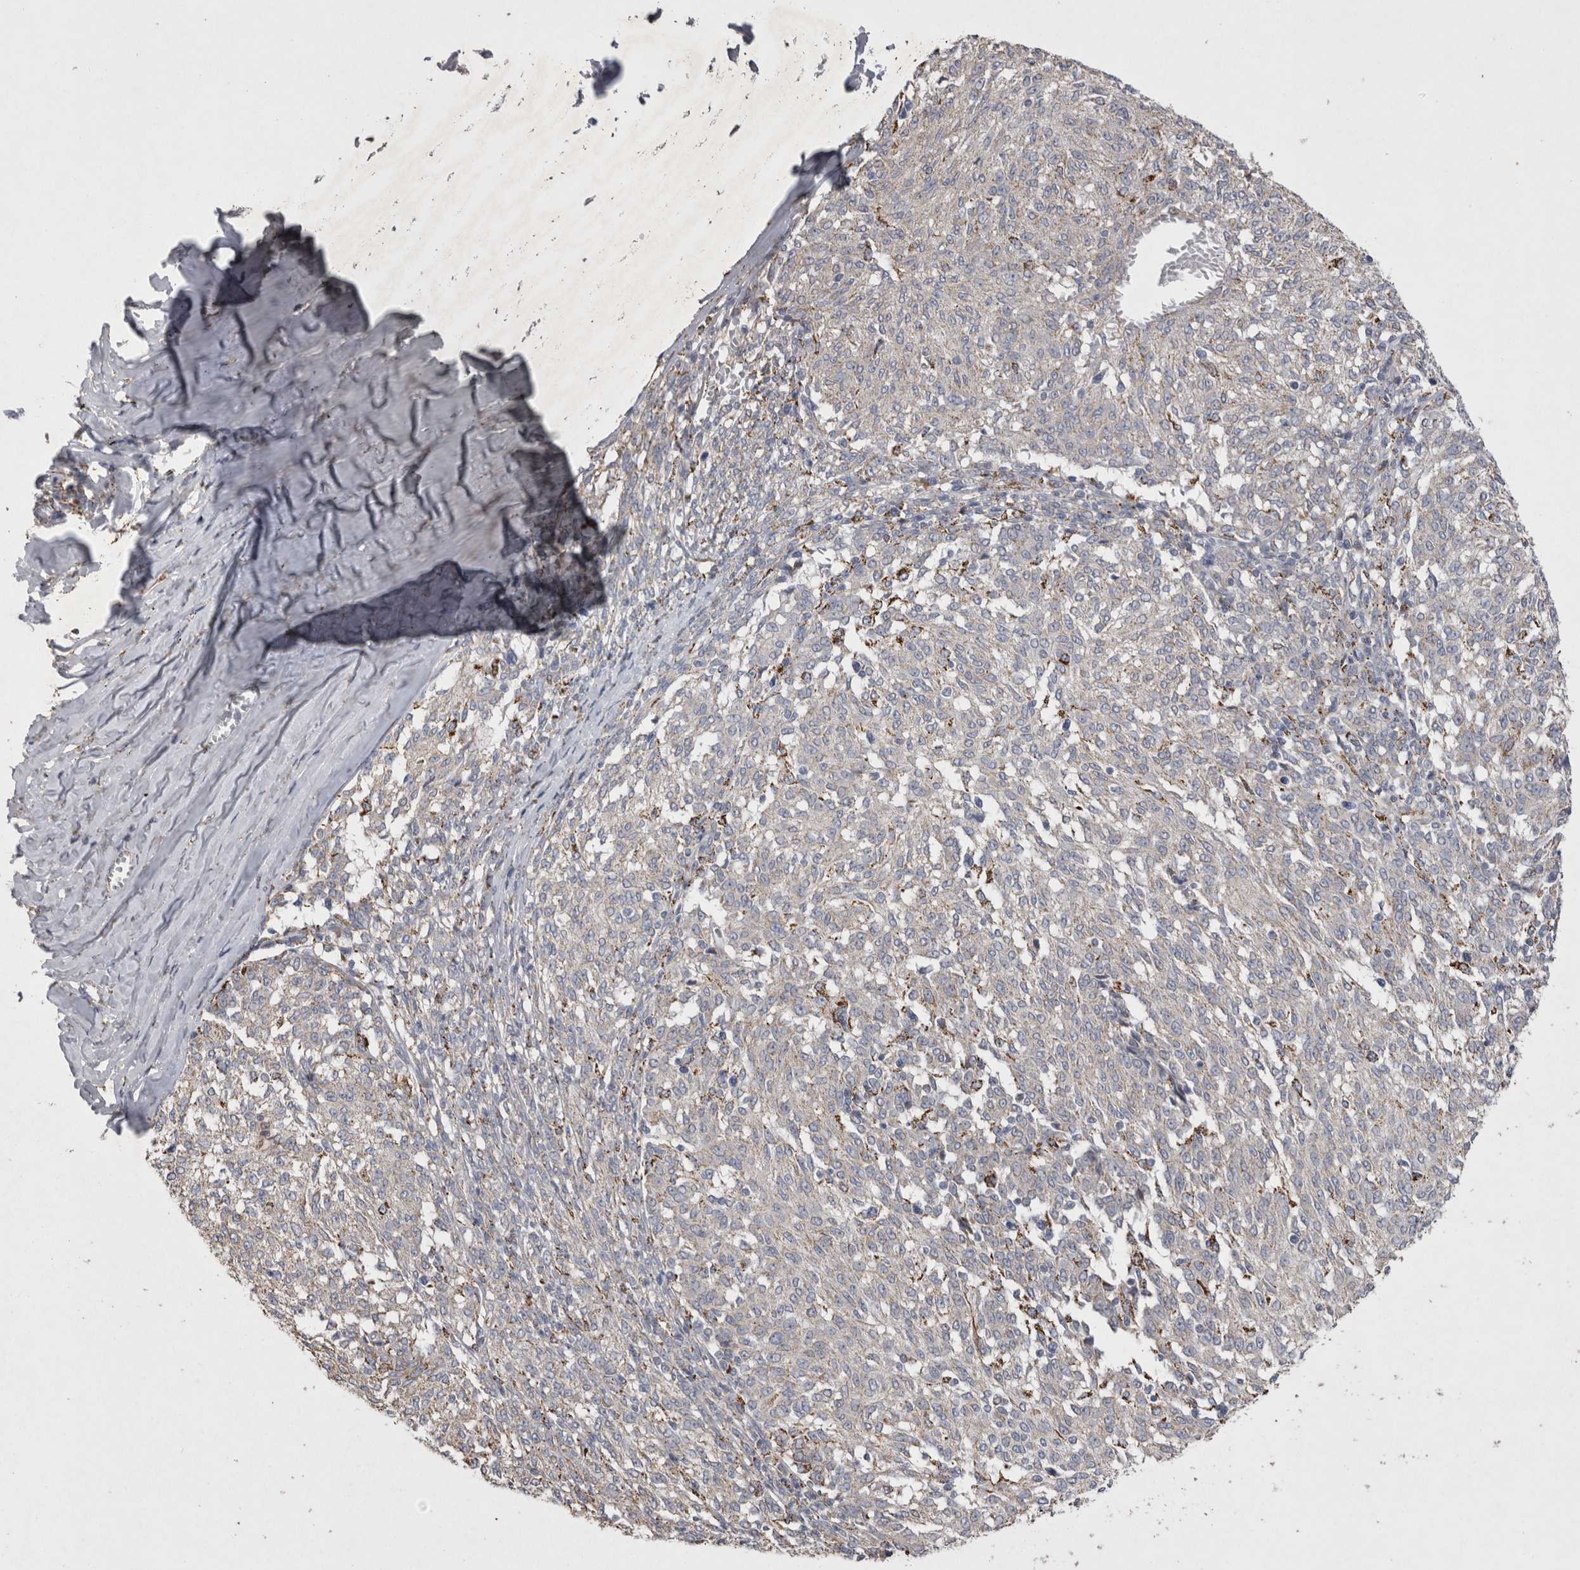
{"staining": {"intensity": "negative", "quantity": "none", "location": "none"}, "tissue": "melanoma", "cell_type": "Tumor cells", "image_type": "cancer", "snomed": [{"axis": "morphology", "description": "Malignant melanoma, NOS"}, {"axis": "topography", "description": "Skin"}], "caption": "Immunohistochemistry of human malignant melanoma exhibits no positivity in tumor cells.", "gene": "DKK3", "patient": {"sex": "female", "age": 72}}